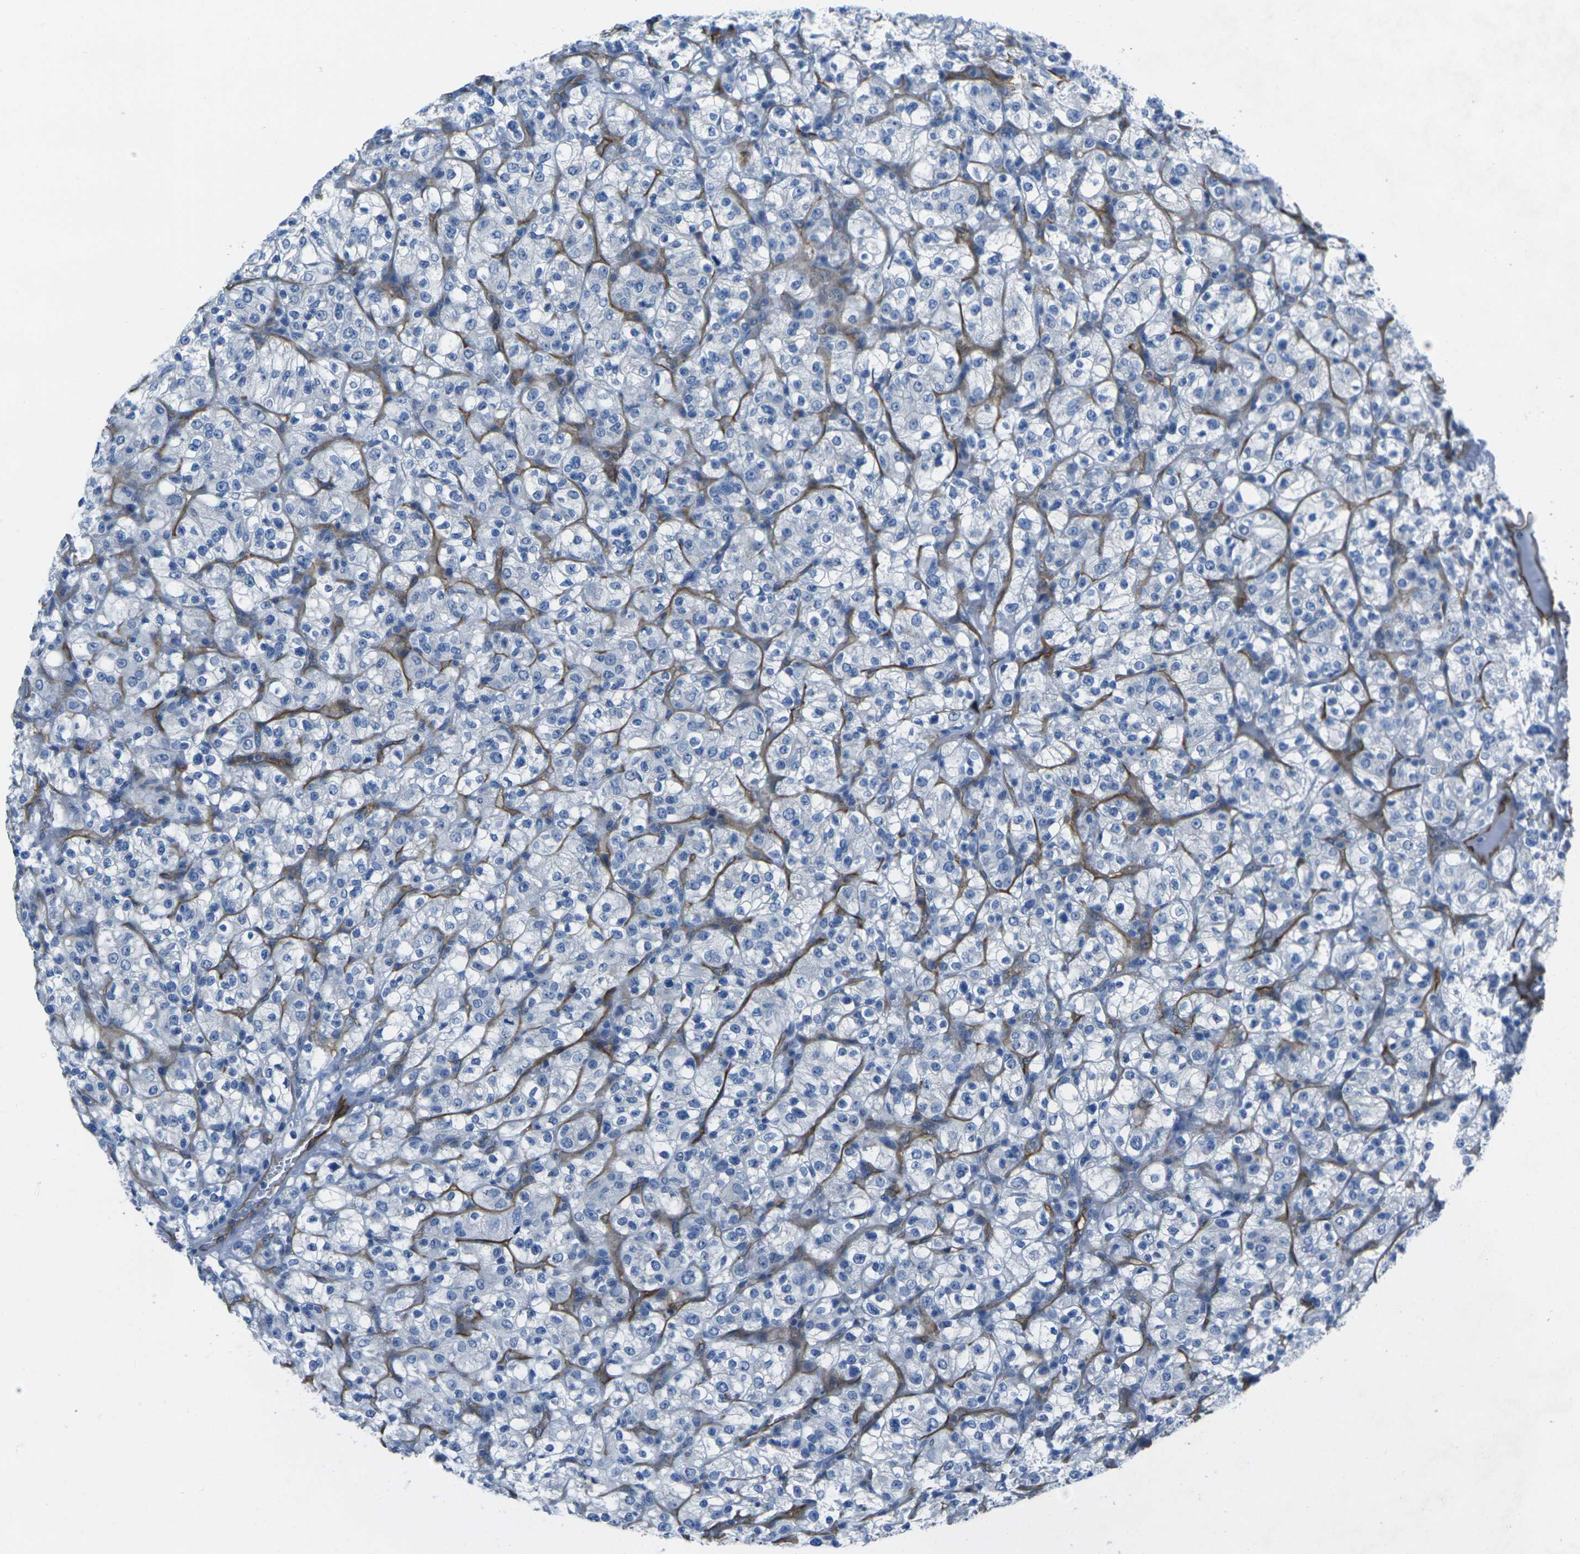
{"staining": {"intensity": "negative", "quantity": "none", "location": "none"}, "tissue": "renal cancer", "cell_type": "Tumor cells", "image_type": "cancer", "snomed": [{"axis": "morphology", "description": "Normal tissue, NOS"}, {"axis": "morphology", "description": "Adenocarcinoma, NOS"}, {"axis": "topography", "description": "Kidney"}], "caption": "Immunohistochemistry (IHC) of human adenocarcinoma (renal) exhibits no expression in tumor cells.", "gene": "HSPA12B", "patient": {"sex": "female", "age": 72}}